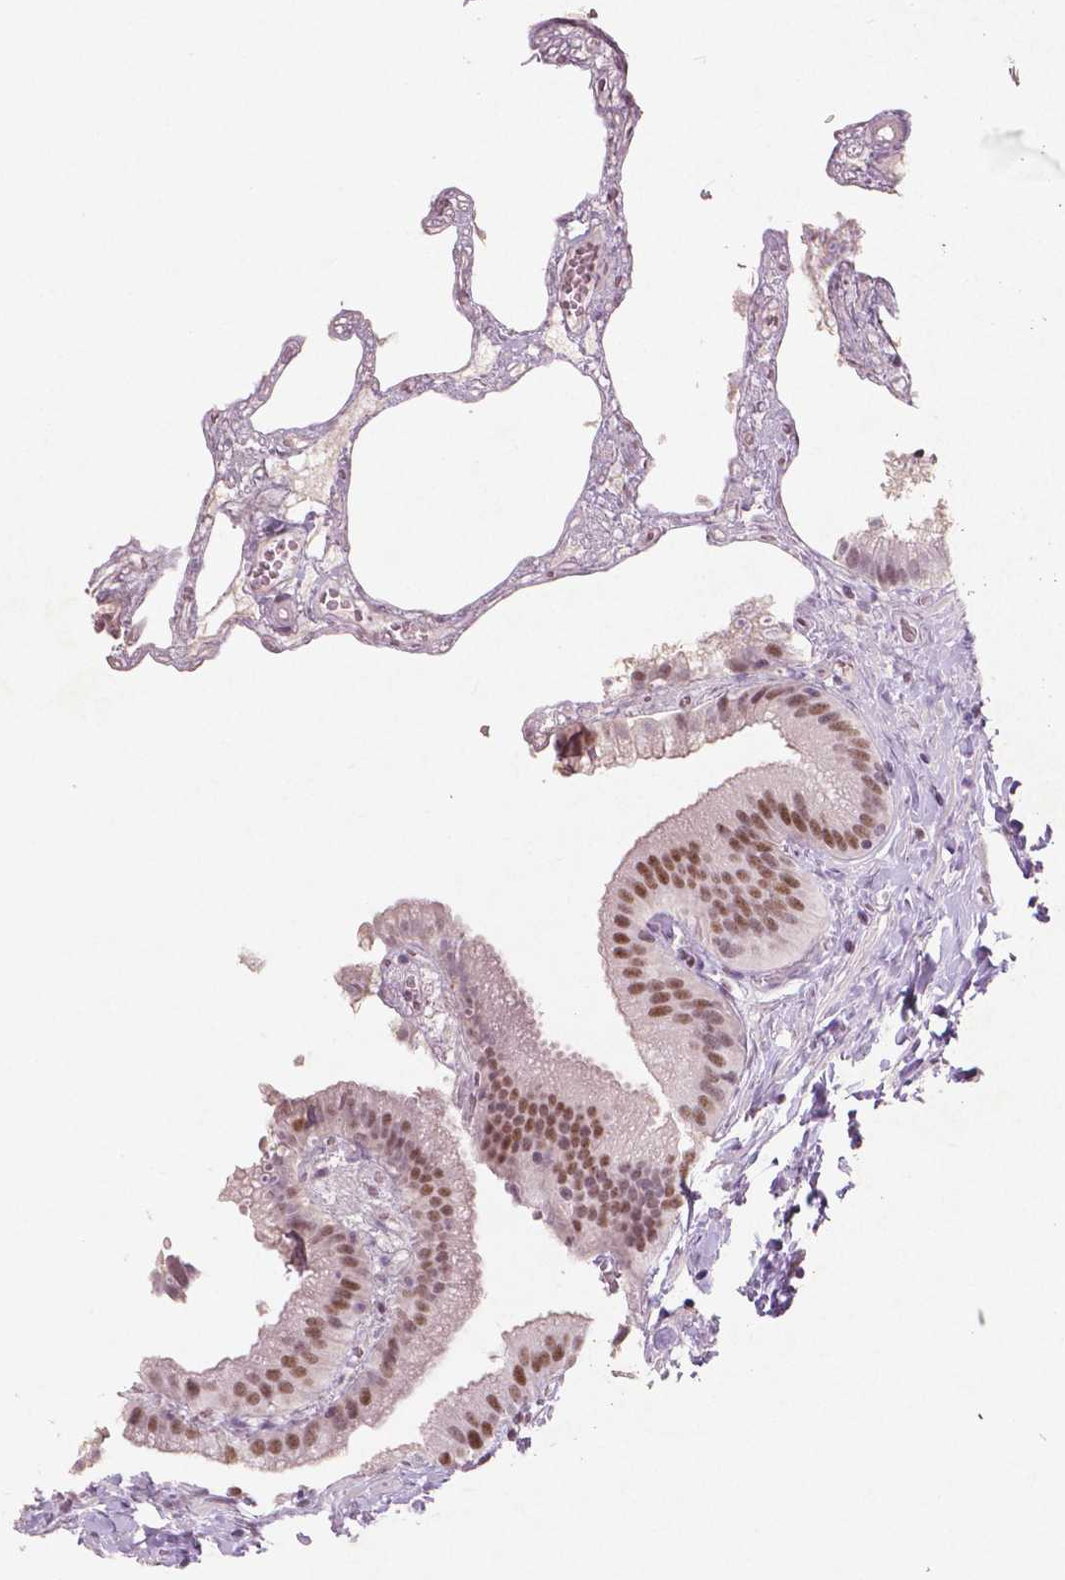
{"staining": {"intensity": "moderate", "quantity": ">75%", "location": "nuclear"}, "tissue": "gallbladder", "cell_type": "Glandular cells", "image_type": "normal", "snomed": [{"axis": "morphology", "description": "Normal tissue, NOS"}, {"axis": "topography", "description": "Gallbladder"}], "caption": "Protein staining exhibits moderate nuclear expression in about >75% of glandular cells in normal gallbladder.", "gene": "BRD4", "patient": {"sex": "female", "age": 63}}